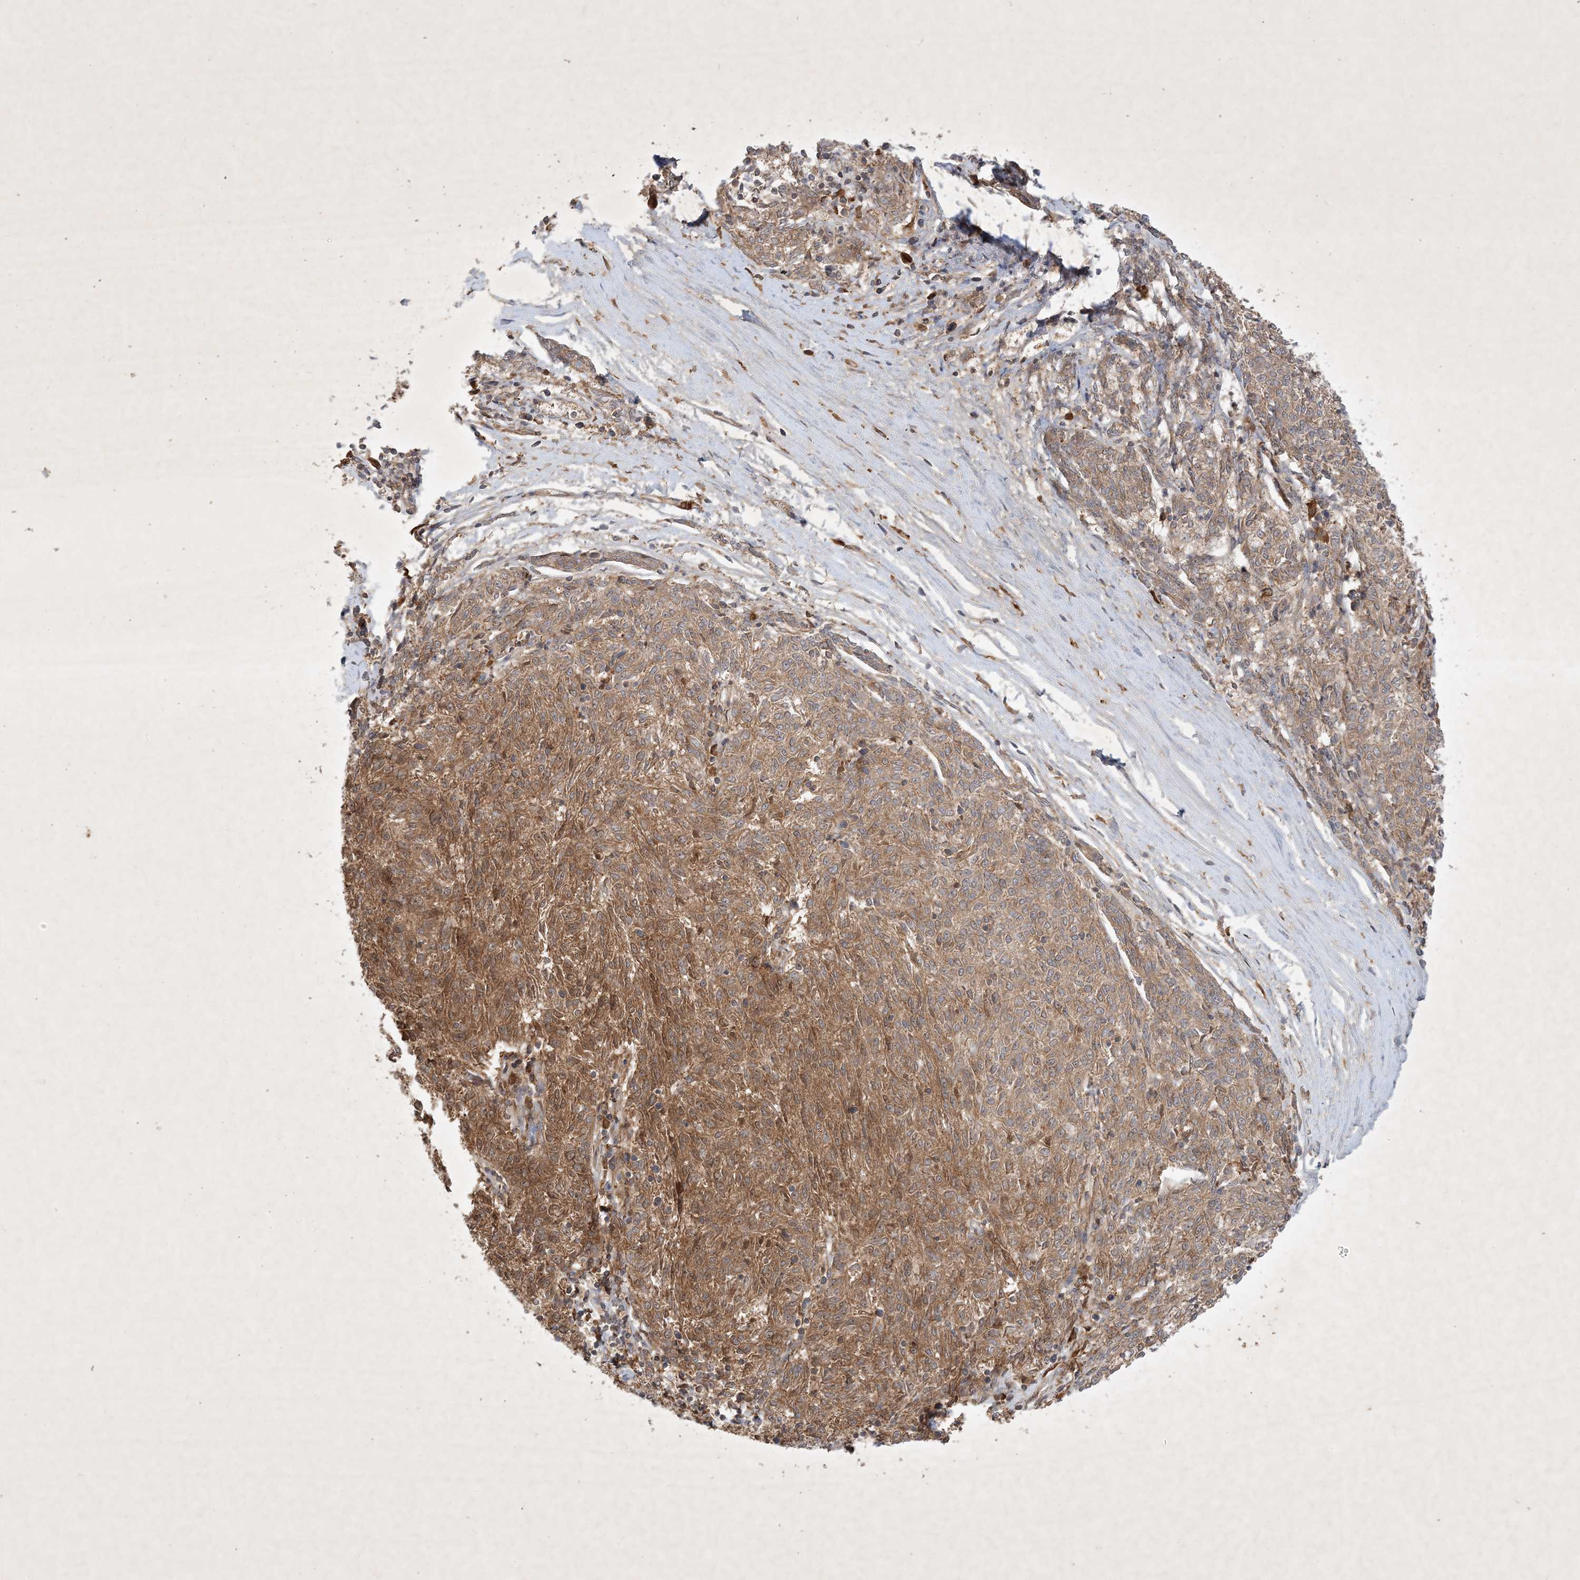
{"staining": {"intensity": "moderate", "quantity": "25%-75%", "location": "cytoplasmic/membranous,nuclear"}, "tissue": "melanoma", "cell_type": "Tumor cells", "image_type": "cancer", "snomed": [{"axis": "morphology", "description": "Malignant melanoma, NOS"}, {"axis": "topography", "description": "Skin"}], "caption": "Protein staining reveals moderate cytoplasmic/membranous and nuclear staining in approximately 25%-75% of tumor cells in melanoma.", "gene": "ZCCHC4", "patient": {"sex": "female", "age": 72}}